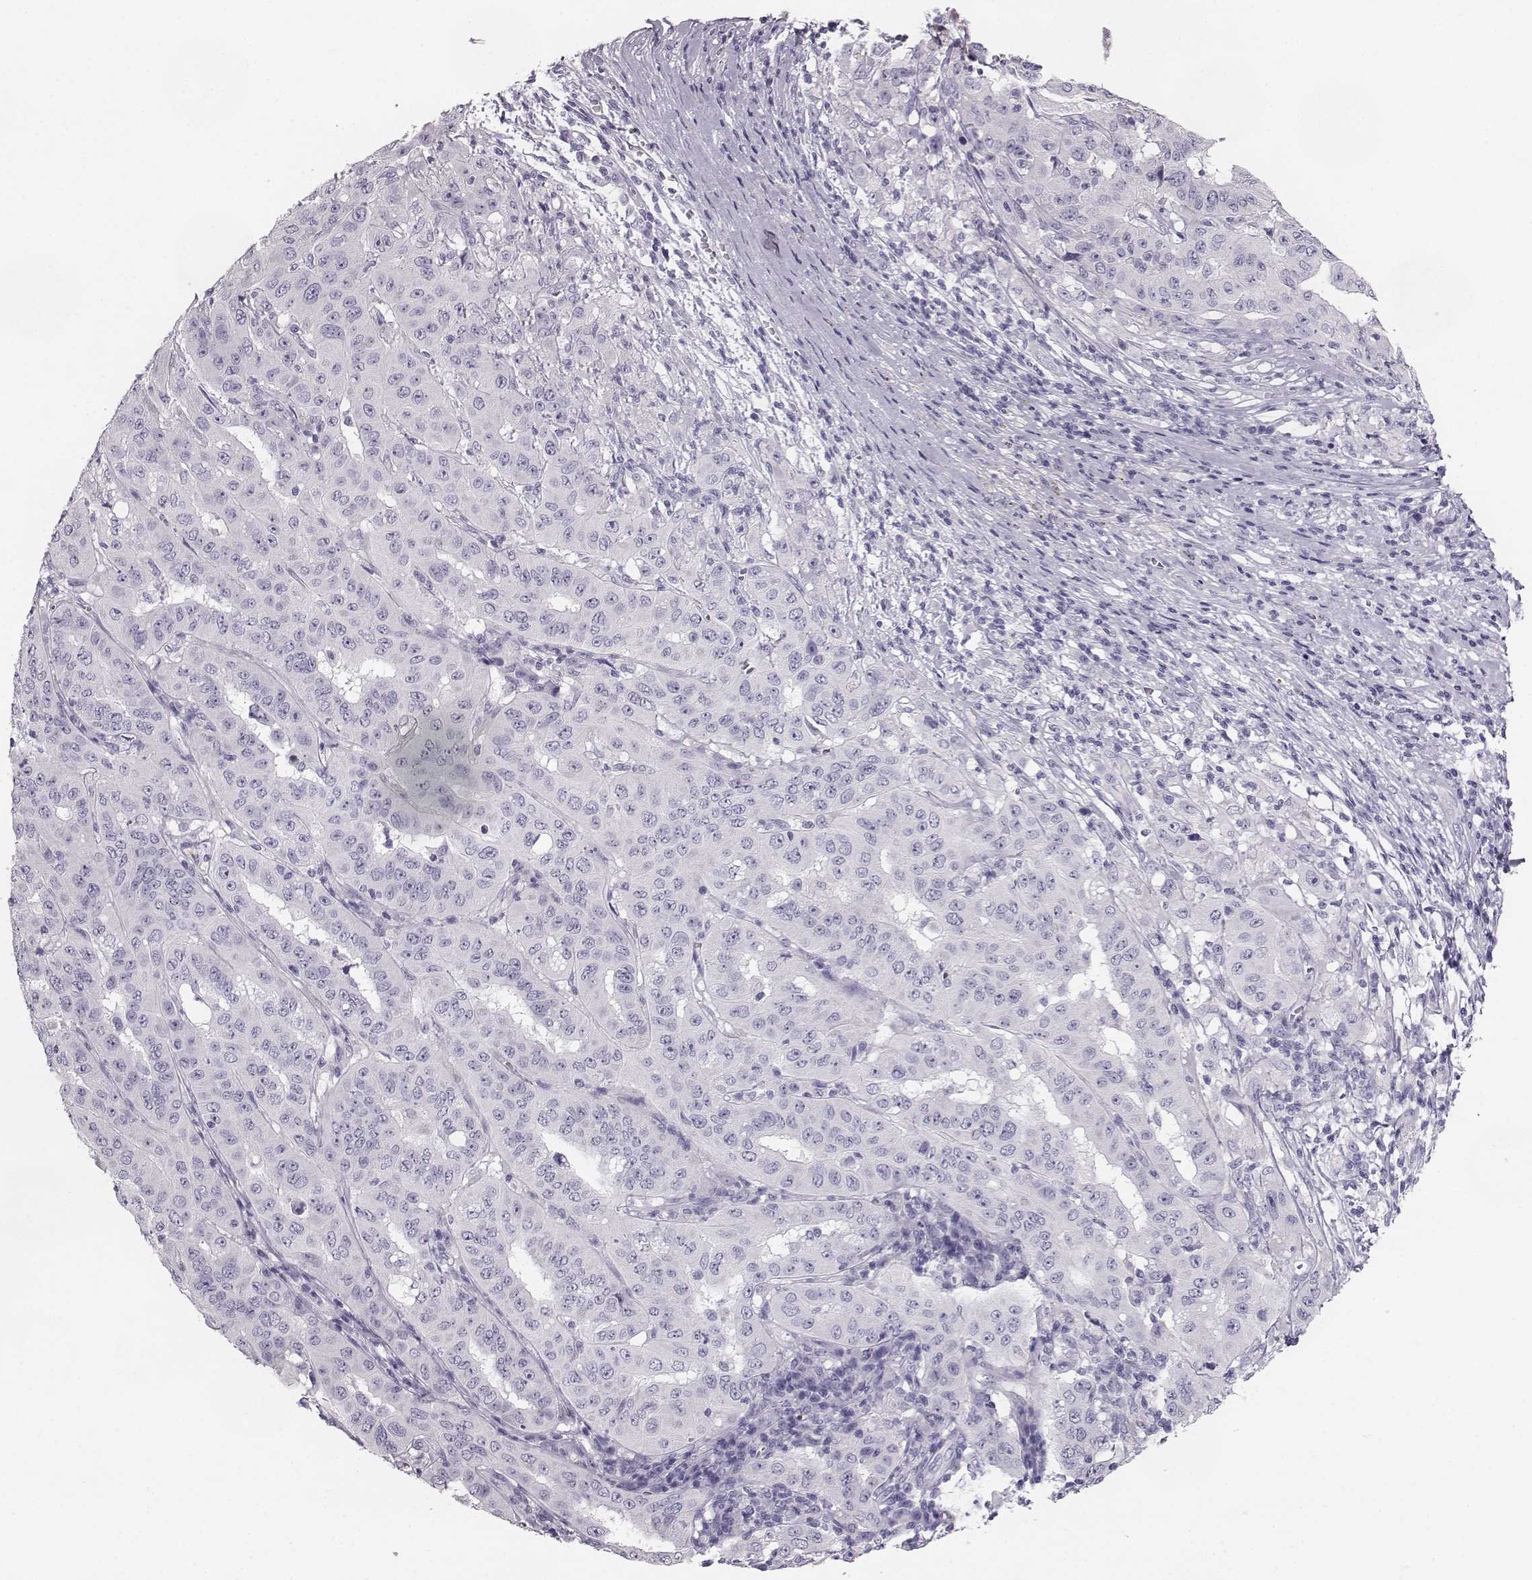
{"staining": {"intensity": "negative", "quantity": "none", "location": "none"}, "tissue": "pancreatic cancer", "cell_type": "Tumor cells", "image_type": "cancer", "snomed": [{"axis": "morphology", "description": "Adenocarcinoma, NOS"}, {"axis": "topography", "description": "Pancreas"}], "caption": "Pancreatic cancer was stained to show a protein in brown. There is no significant staining in tumor cells.", "gene": "NPTXR", "patient": {"sex": "male", "age": 63}}